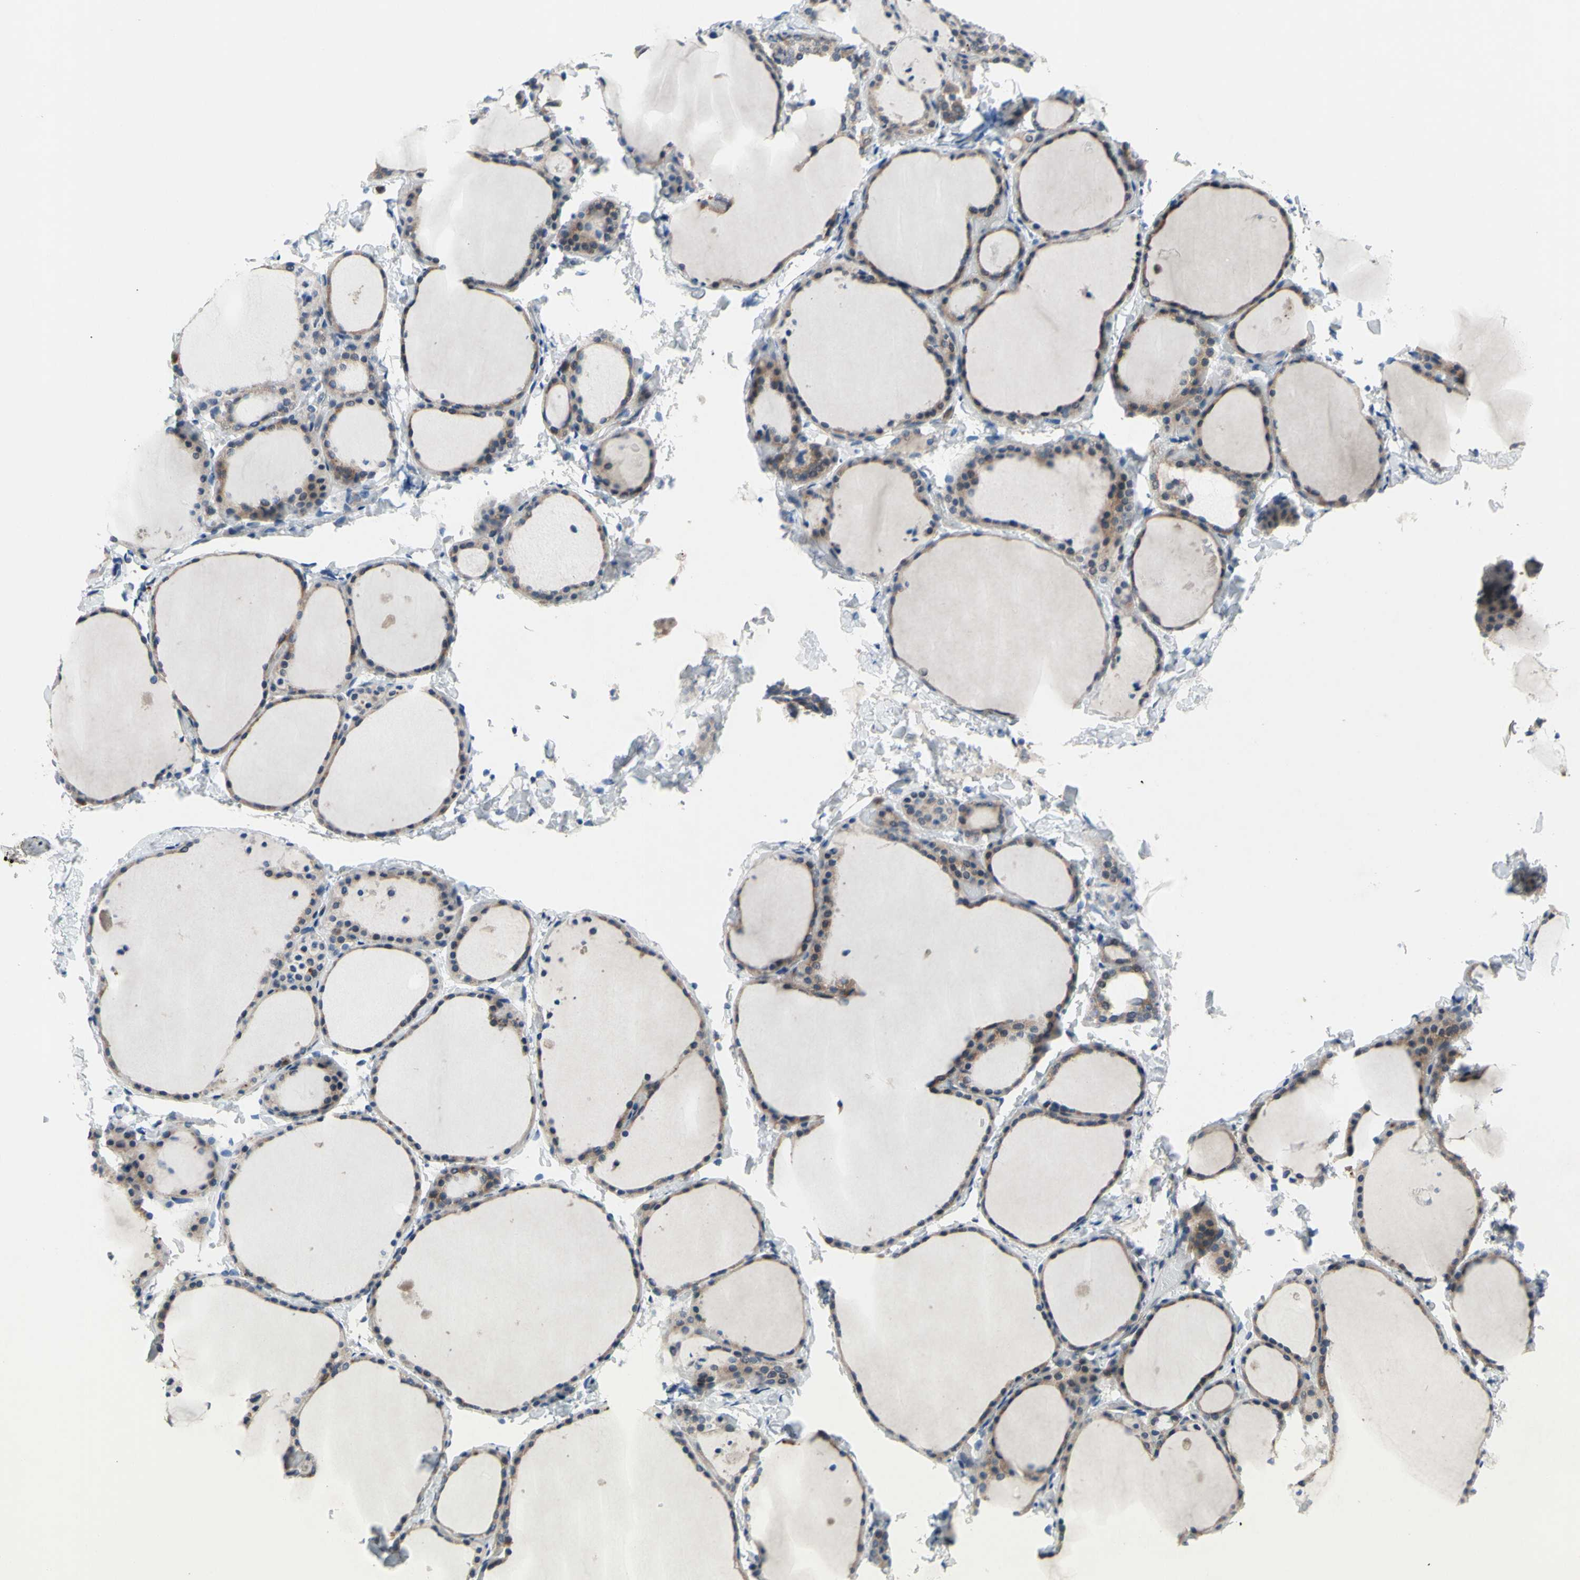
{"staining": {"intensity": "moderate", "quantity": ">75%", "location": "cytoplasmic/membranous"}, "tissue": "thyroid gland", "cell_type": "Glandular cells", "image_type": "normal", "snomed": [{"axis": "morphology", "description": "Normal tissue, NOS"}, {"axis": "morphology", "description": "Papillary adenocarcinoma, NOS"}, {"axis": "topography", "description": "Thyroid gland"}], "caption": "Thyroid gland stained for a protein (brown) shows moderate cytoplasmic/membranous positive staining in approximately >75% of glandular cells.", "gene": "GRAMD2B", "patient": {"sex": "female", "age": 30}}